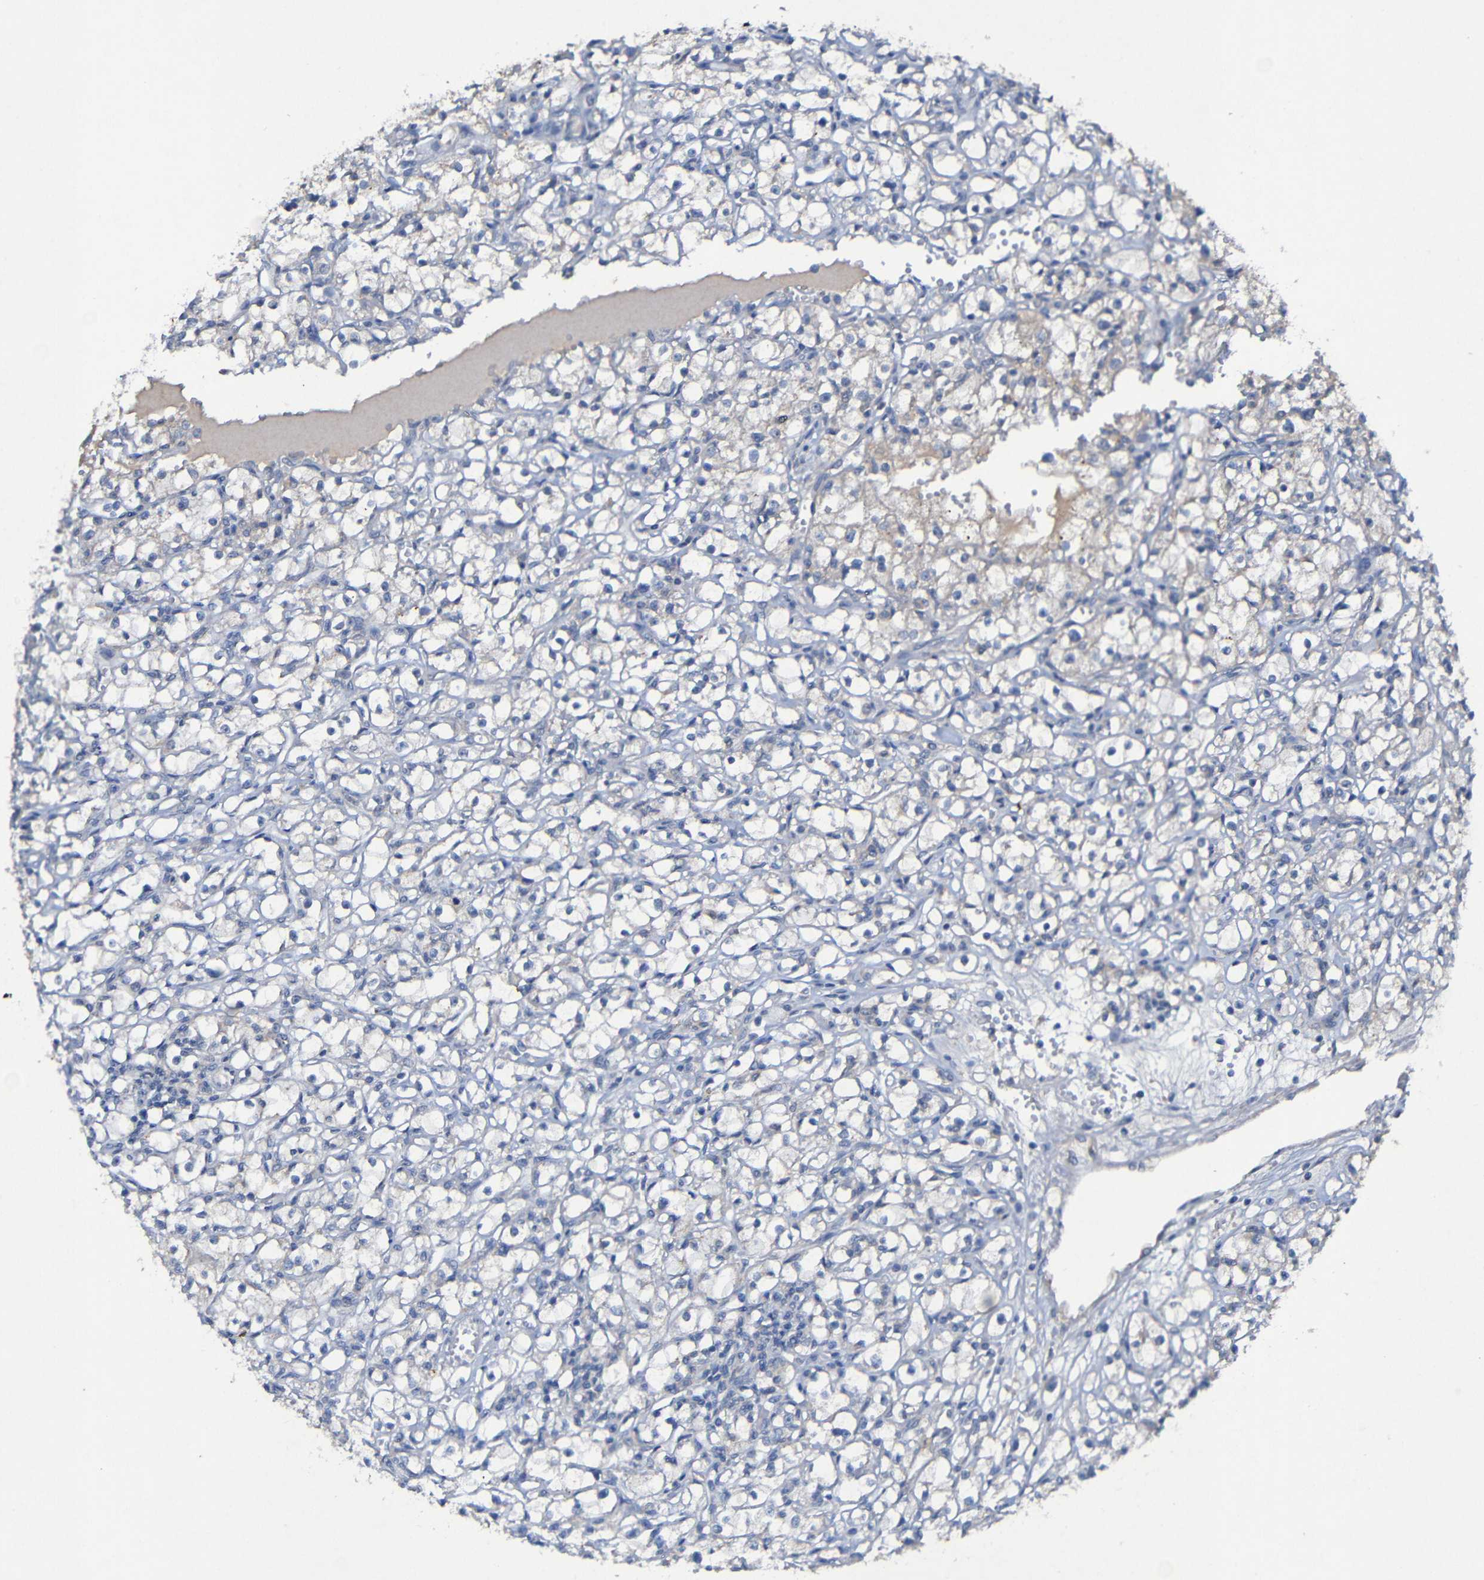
{"staining": {"intensity": "negative", "quantity": "none", "location": "none"}, "tissue": "renal cancer", "cell_type": "Tumor cells", "image_type": "cancer", "snomed": [{"axis": "morphology", "description": "Adenocarcinoma, NOS"}, {"axis": "topography", "description": "Kidney"}], "caption": "DAB (3,3'-diaminobenzidine) immunohistochemical staining of human adenocarcinoma (renal) reveals no significant positivity in tumor cells. (DAB (3,3'-diaminobenzidine) immunohistochemistry visualized using brightfield microscopy, high magnification).", "gene": "LRRC70", "patient": {"sex": "male", "age": 56}}